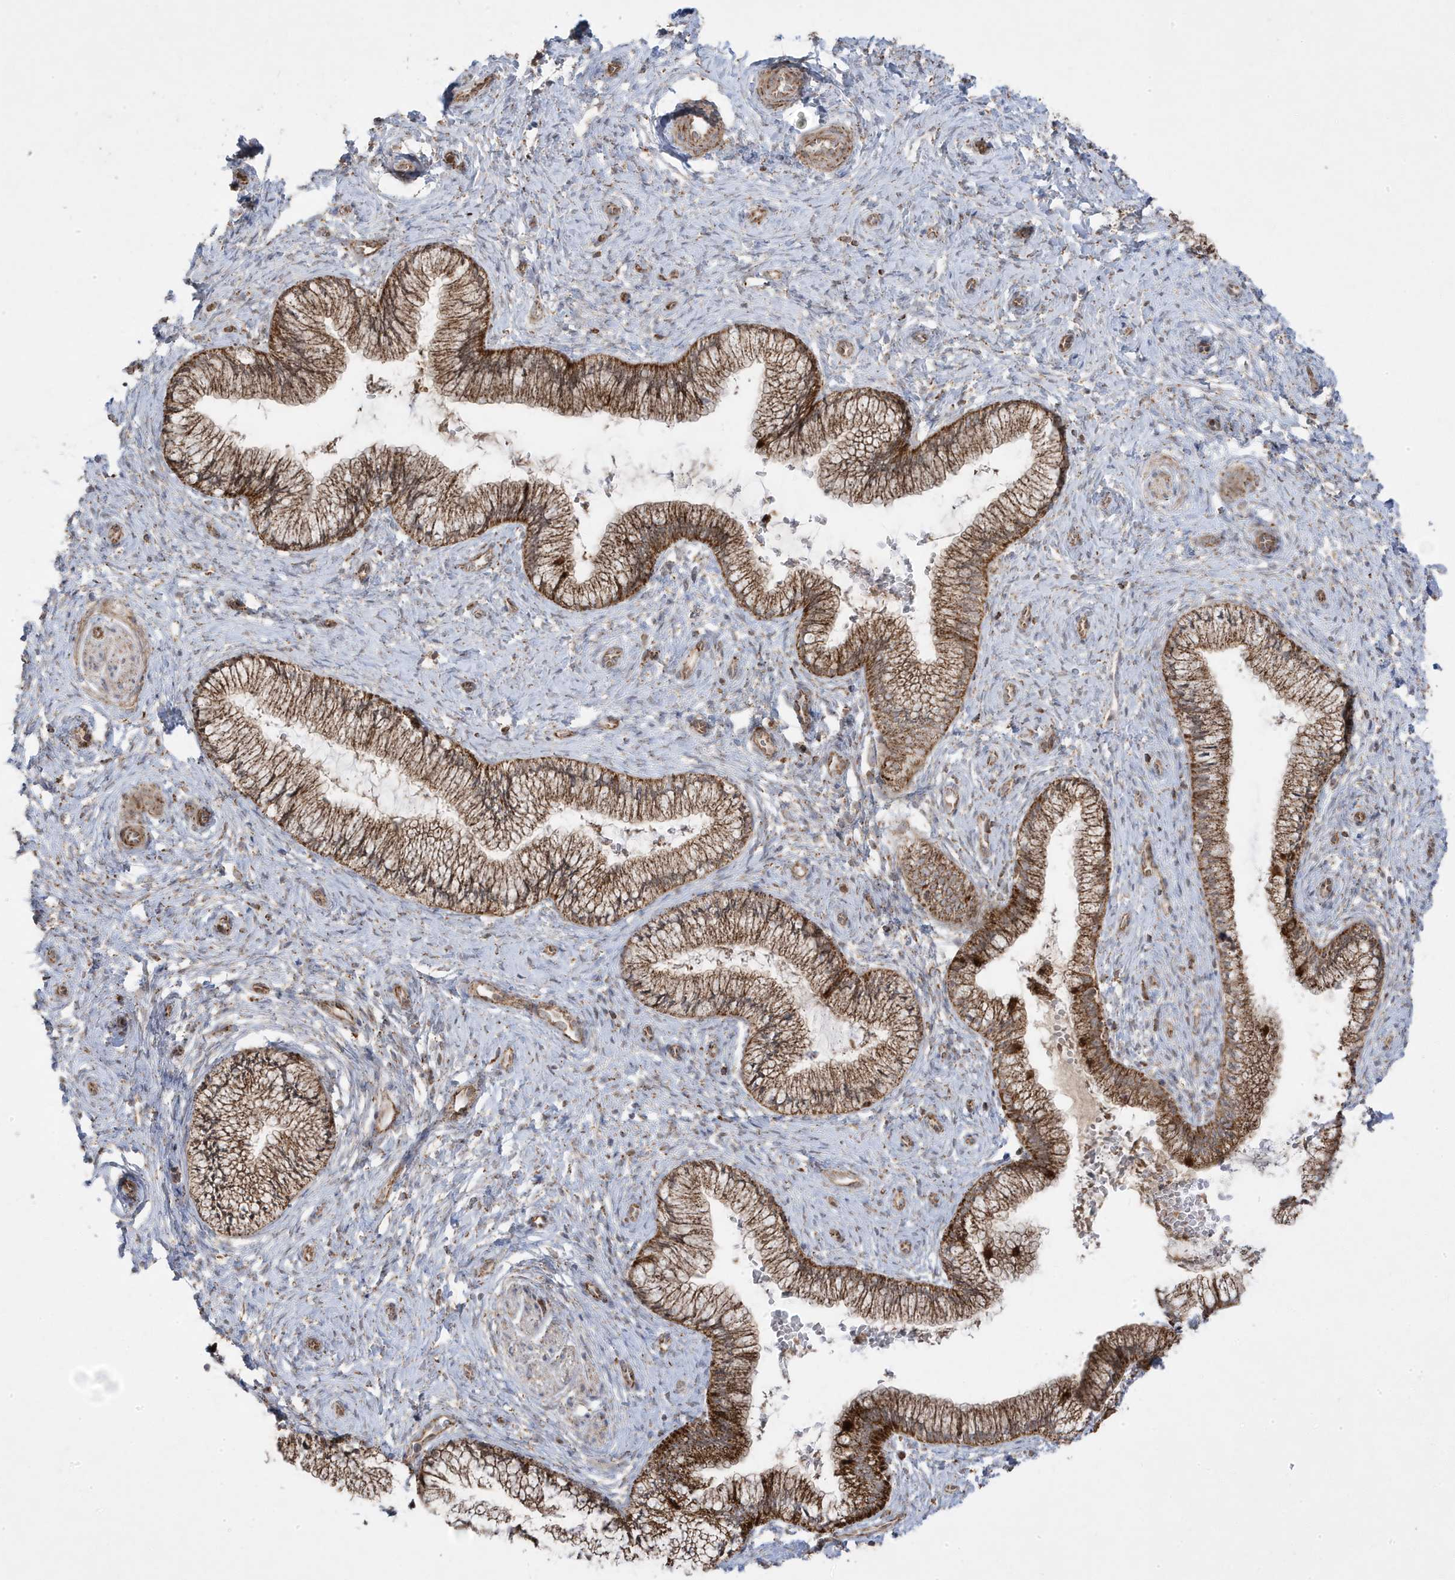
{"staining": {"intensity": "moderate", "quantity": ">75%", "location": "cytoplasmic/membranous"}, "tissue": "cervix", "cell_type": "Glandular cells", "image_type": "normal", "snomed": [{"axis": "morphology", "description": "Normal tissue, NOS"}, {"axis": "topography", "description": "Cervix"}], "caption": "Immunohistochemical staining of benign human cervix exhibits moderate cytoplasmic/membranous protein positivity in approximately >75% of glandular cells. The protein of interest is stained brown, and the nuclei are stained in blue (DAB (3,3'-diaminobenzidine) IHC with brightfield microscopy, high magnification).", "gene": "CLUAP1", "patient": {"sex": "female", "age": 27}}